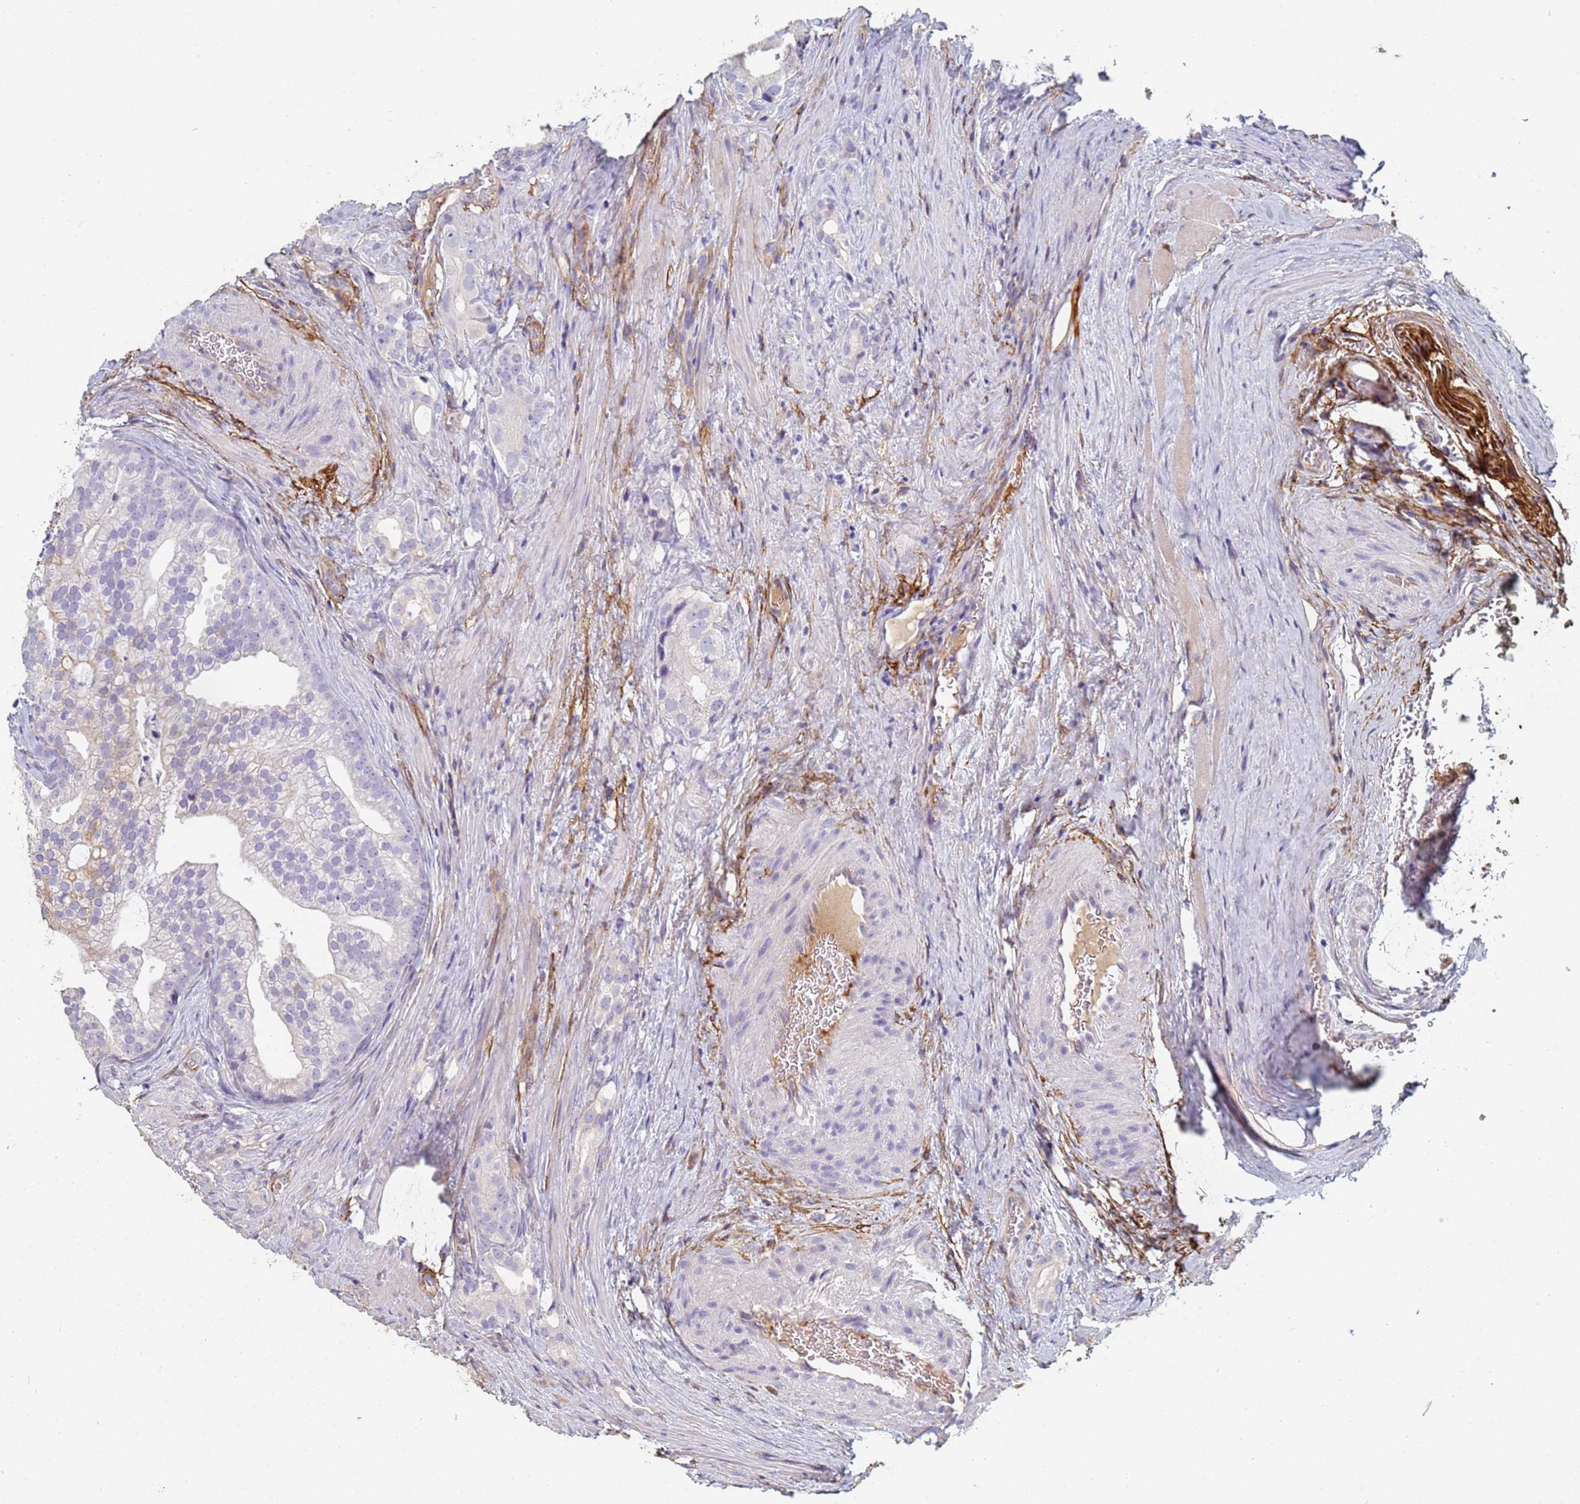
{"staining": {"intensity": "negative", "quantity": "none", "location": "none"}, "tissue": "prostate cancer", "cell_type": "Tumor cells", "image_type": "cancer", "snomed": [{"axis": "morphology", "description": "Adenocarcinoma, Low grade"}, {"axis": "topography", "description": "Prostate"}], "caption": "Immunohistochemistry of prostate adenocarcinoma (low-grade) reveals no positivity in tumor cells.", "gene": "ABCA8", "patient": {"sex": "male", "age": 71}}